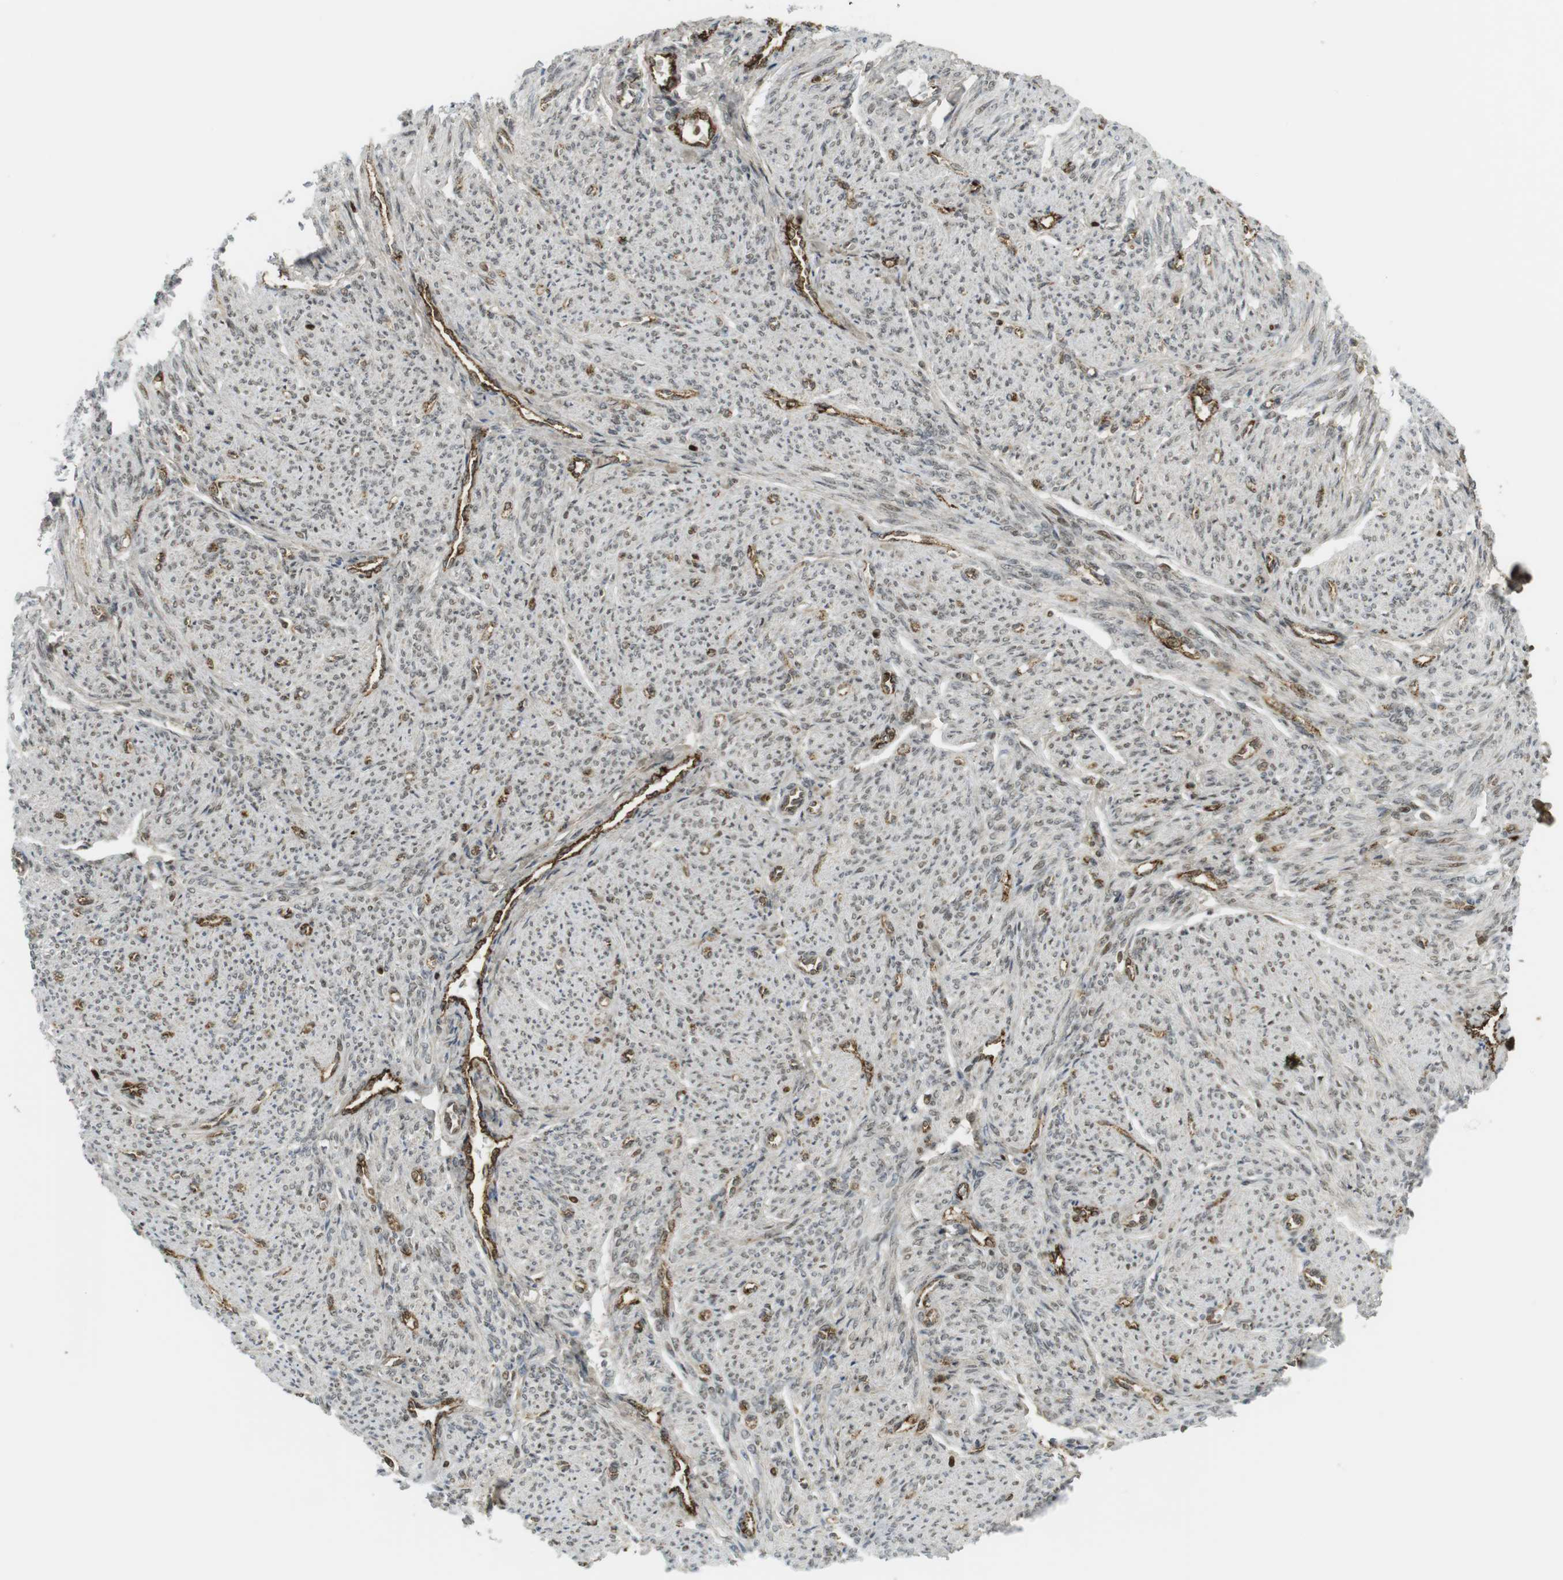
{"staining": {"intensity": "negative", "quantity": "none", "location": "none"}, "tissue": "smooth muscle", "cell_type": "Smooth muscle cells", "image_type": "normal", "snomed": [{"axis": "morphology", "description": "Normal tissue, NOS"}, {"axis": "topography", "description": "Smooth muscle"}], "caption": "Protein analysis of normal smooth muscle reveals no significant positivity in smooth muscle cells.", "gene": "PPP1R13B", "patient": {"sex": "female", "age": 65}}